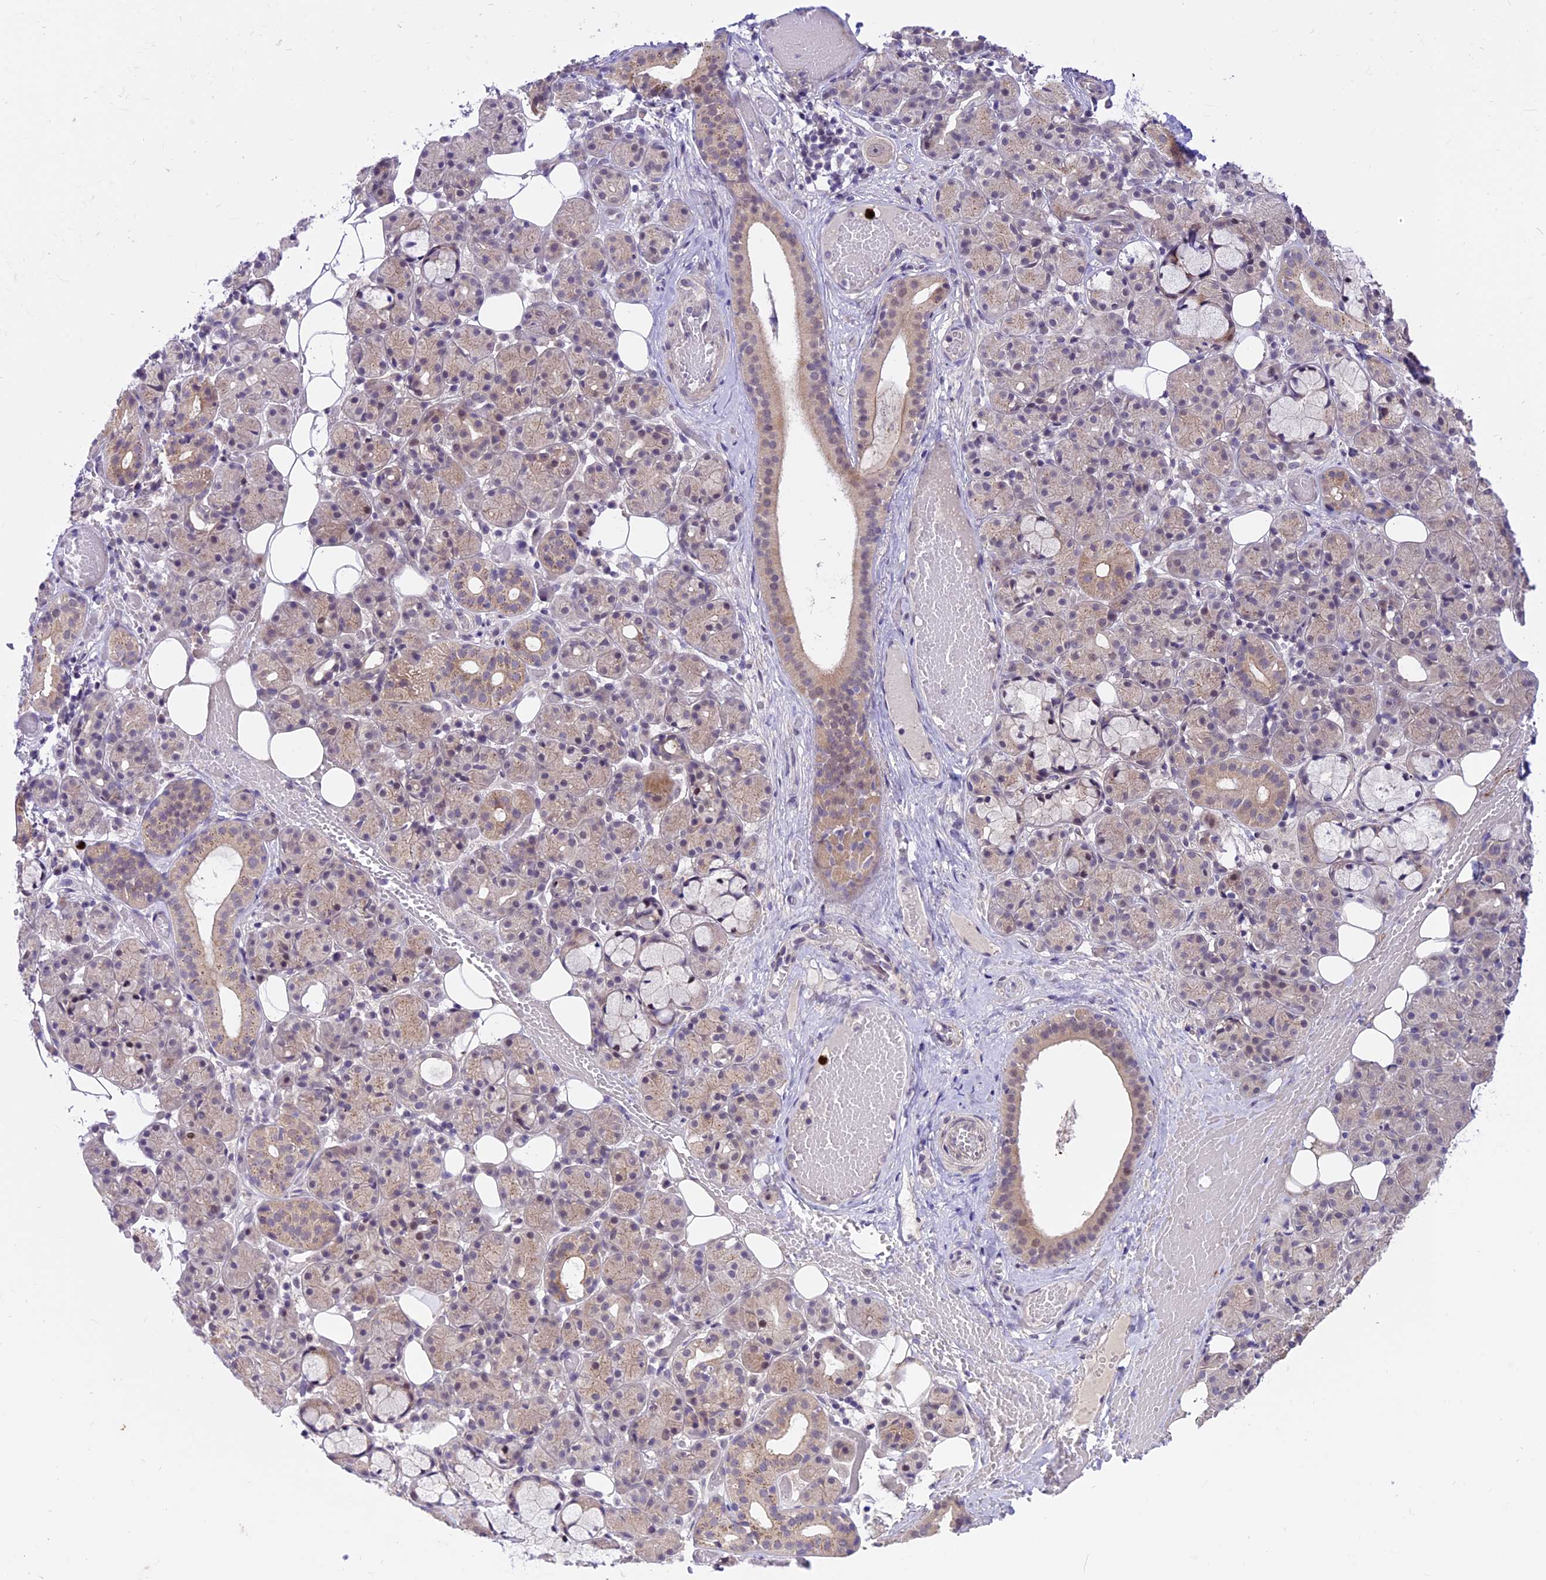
{"staining": {"intensity": "weak", "quantity": "25%-75%", "location": "cytoplasmic/membranous"}, "tissue": "salivary gland", "cell_type": "Glandular cells", "image_type": "normal", "snomed": [{"axis": "morphology", "description": "Normal tissue, NOS"}, {"axis": "topography", "description": "Salivary gland"}], "caption": "Immunohistochemistry (DAB (3,3'-diaminobenzidine)) staining of normal salivary gland displays weak cytoplasmic/membranous protein expression in approximately 25%-75% of glandular cells. The protein is shown in brown color, while the nuclei are stained blue.", "gene": "SPRED1", "patient": {"sex": "male", "age": 63}}